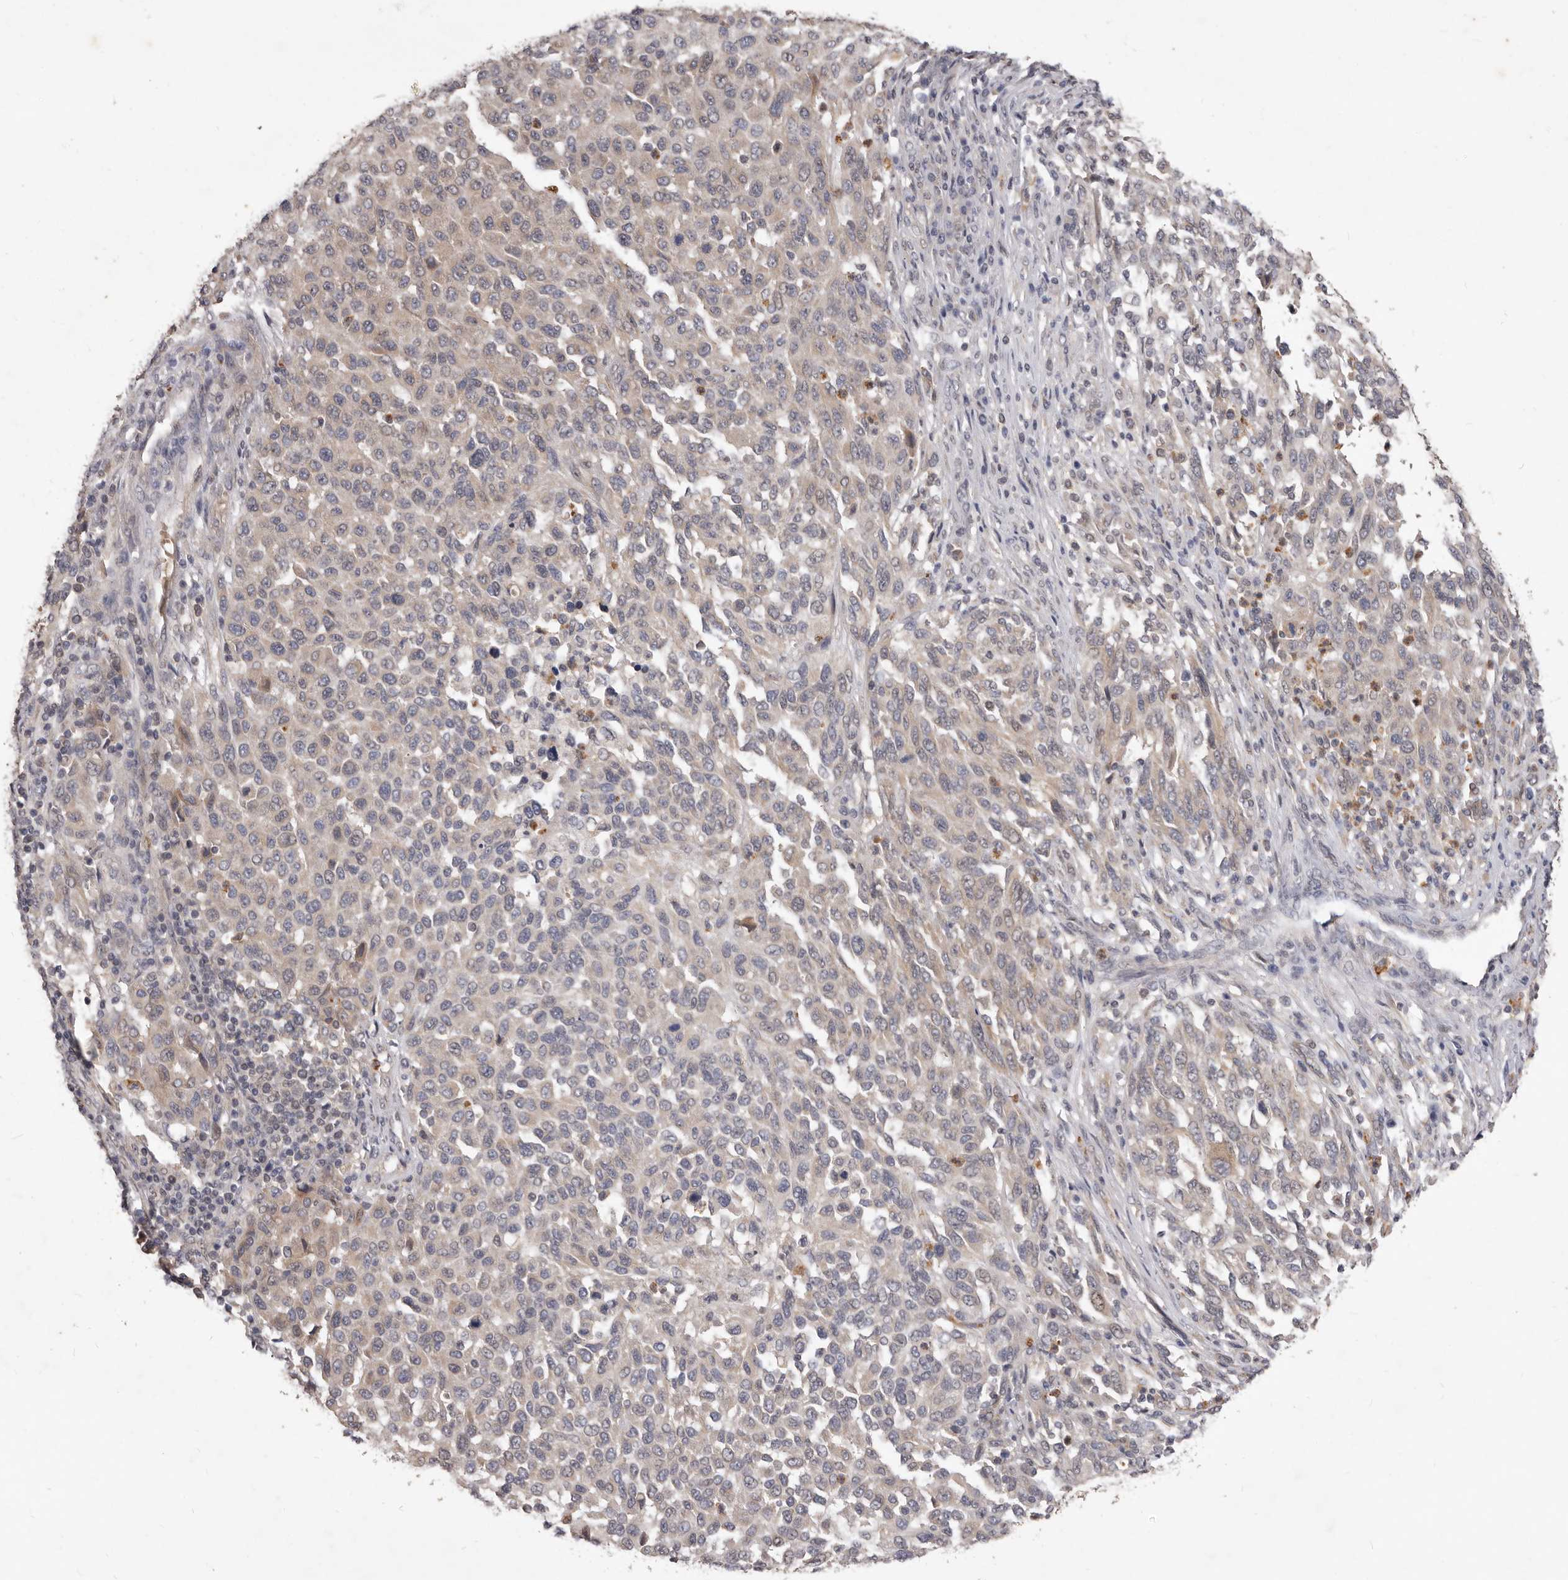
{"staining": {"intensity": "negative", "quantity": "none", "location": "none"}, "tissue": "melanoma", "cell_type": "Tumor cells", "image_type": "cancer", "snomed": [{"axis": "morphology", "description": "Malignant melanoma, Metastatic site"}, {"axis": "topography", "description": "Lymph node"}], "caption": "The photomicrograph shows no staining of tumor cells in malignant melanoma (metastatic site). (DAB (3,3'-diaminobenzidine) immunohistochemistry with hematoxylin counter stain).", "gene": "ACLY", "patient": {"sex": "male", "age": 61}}